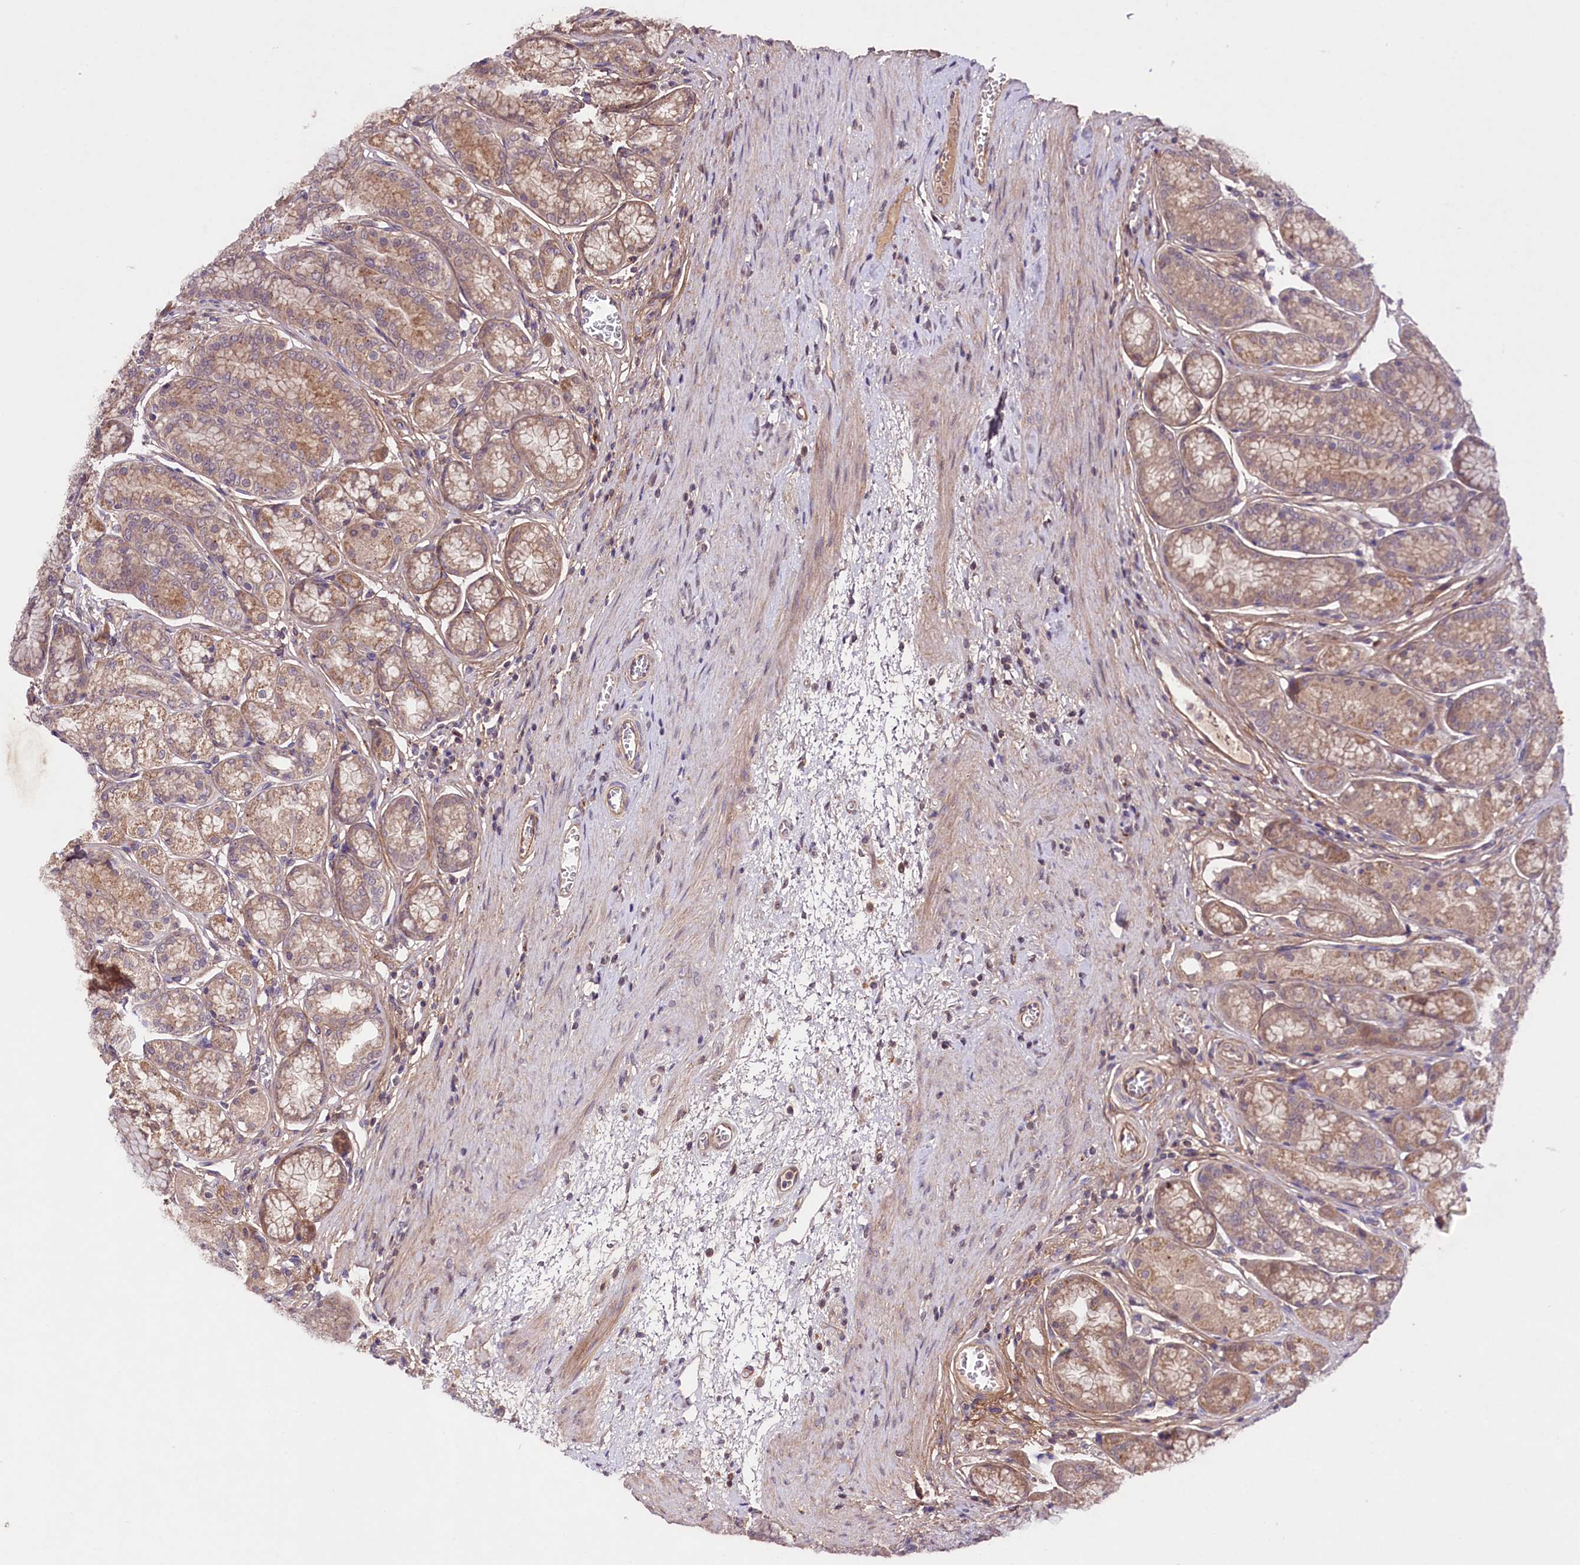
{"staining": {"intensity": "moderate", "quantity": ">75%", "location": "cytoplasmic/membranous"}, "tissue": "stomach", "cell_type": "Glandular cells", "image_type": "normal", "snomed": [{"axis": "morphology", "description": "Normal tissue, NOS"}, {"axis": "morphology", "description": "Adenocarcinoma, NOS"}, {"axis": "morphology", "description": "Adenocarcinoma, High grade"}, {"axis": "topography", "description": "Stomach, upper"}, {"axis": "topography", "description": "Stomach"}], "caption": "Glandular cells reveal moderate cytoplasmic/membranous positivity in approximately >75% of cells in normal stomach.", "gene": "TNPO3", "patient": {"sex": "female", "age": 65}}